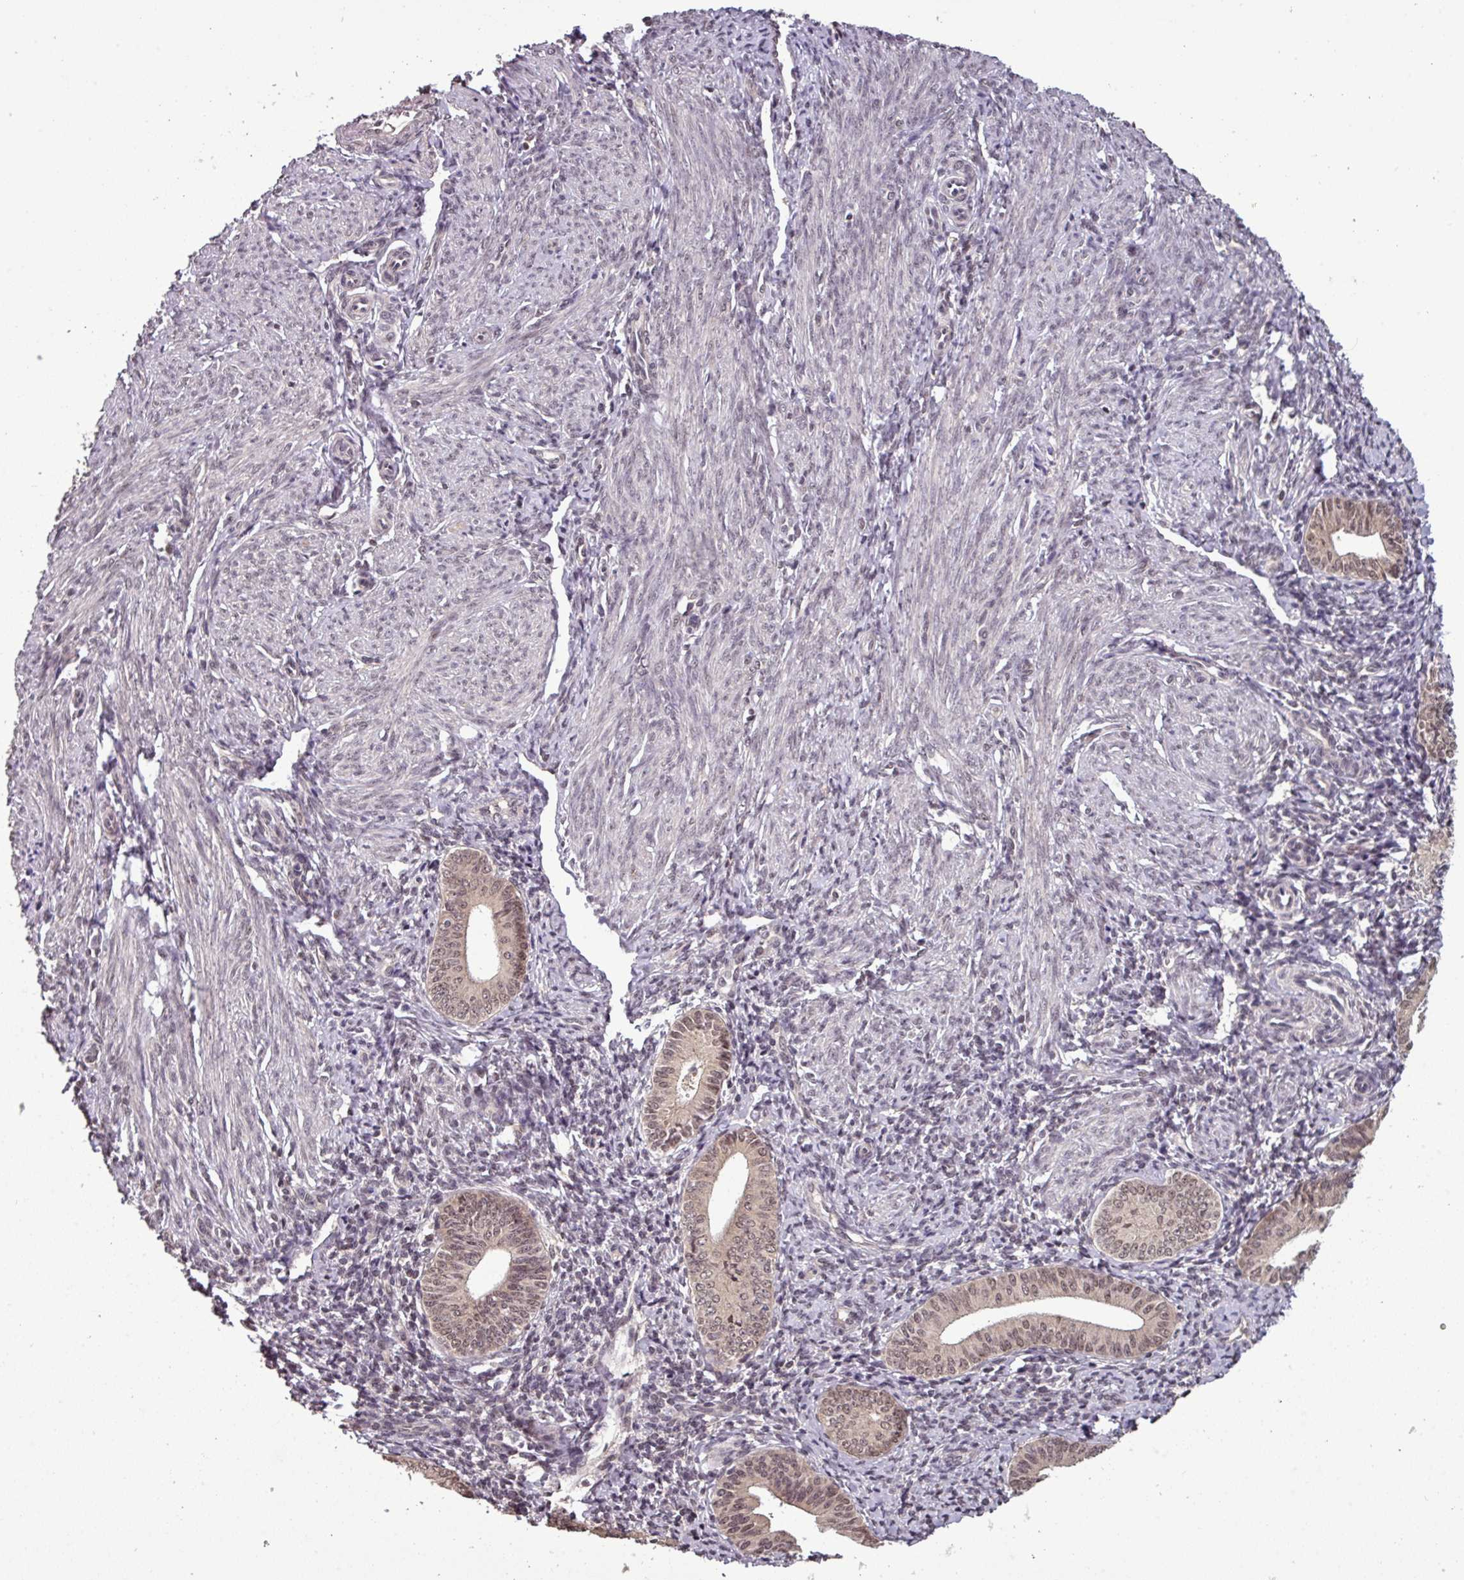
{"staining": {"intensity": "moderate", "quantity": ">75%", "location": "cytoplasmic/membranous,nuclear"}, "tissue": "cervical cancer", "cell_type": "Tumor cells", "image_type": "cancer", "snomed": [{"axis": "morphology", "description": "Squamous cell carcinoma, NOS"}, {"axis": "topography", "description": "Cervix"}], "caption": "Cervical cancer tissue exhibits moderate cytoplasmic/membranous and nuclear positivity in approximately >75% of tumor cells", "gene": "NOB1", "patient": {"sex": "female", "age": 59}}